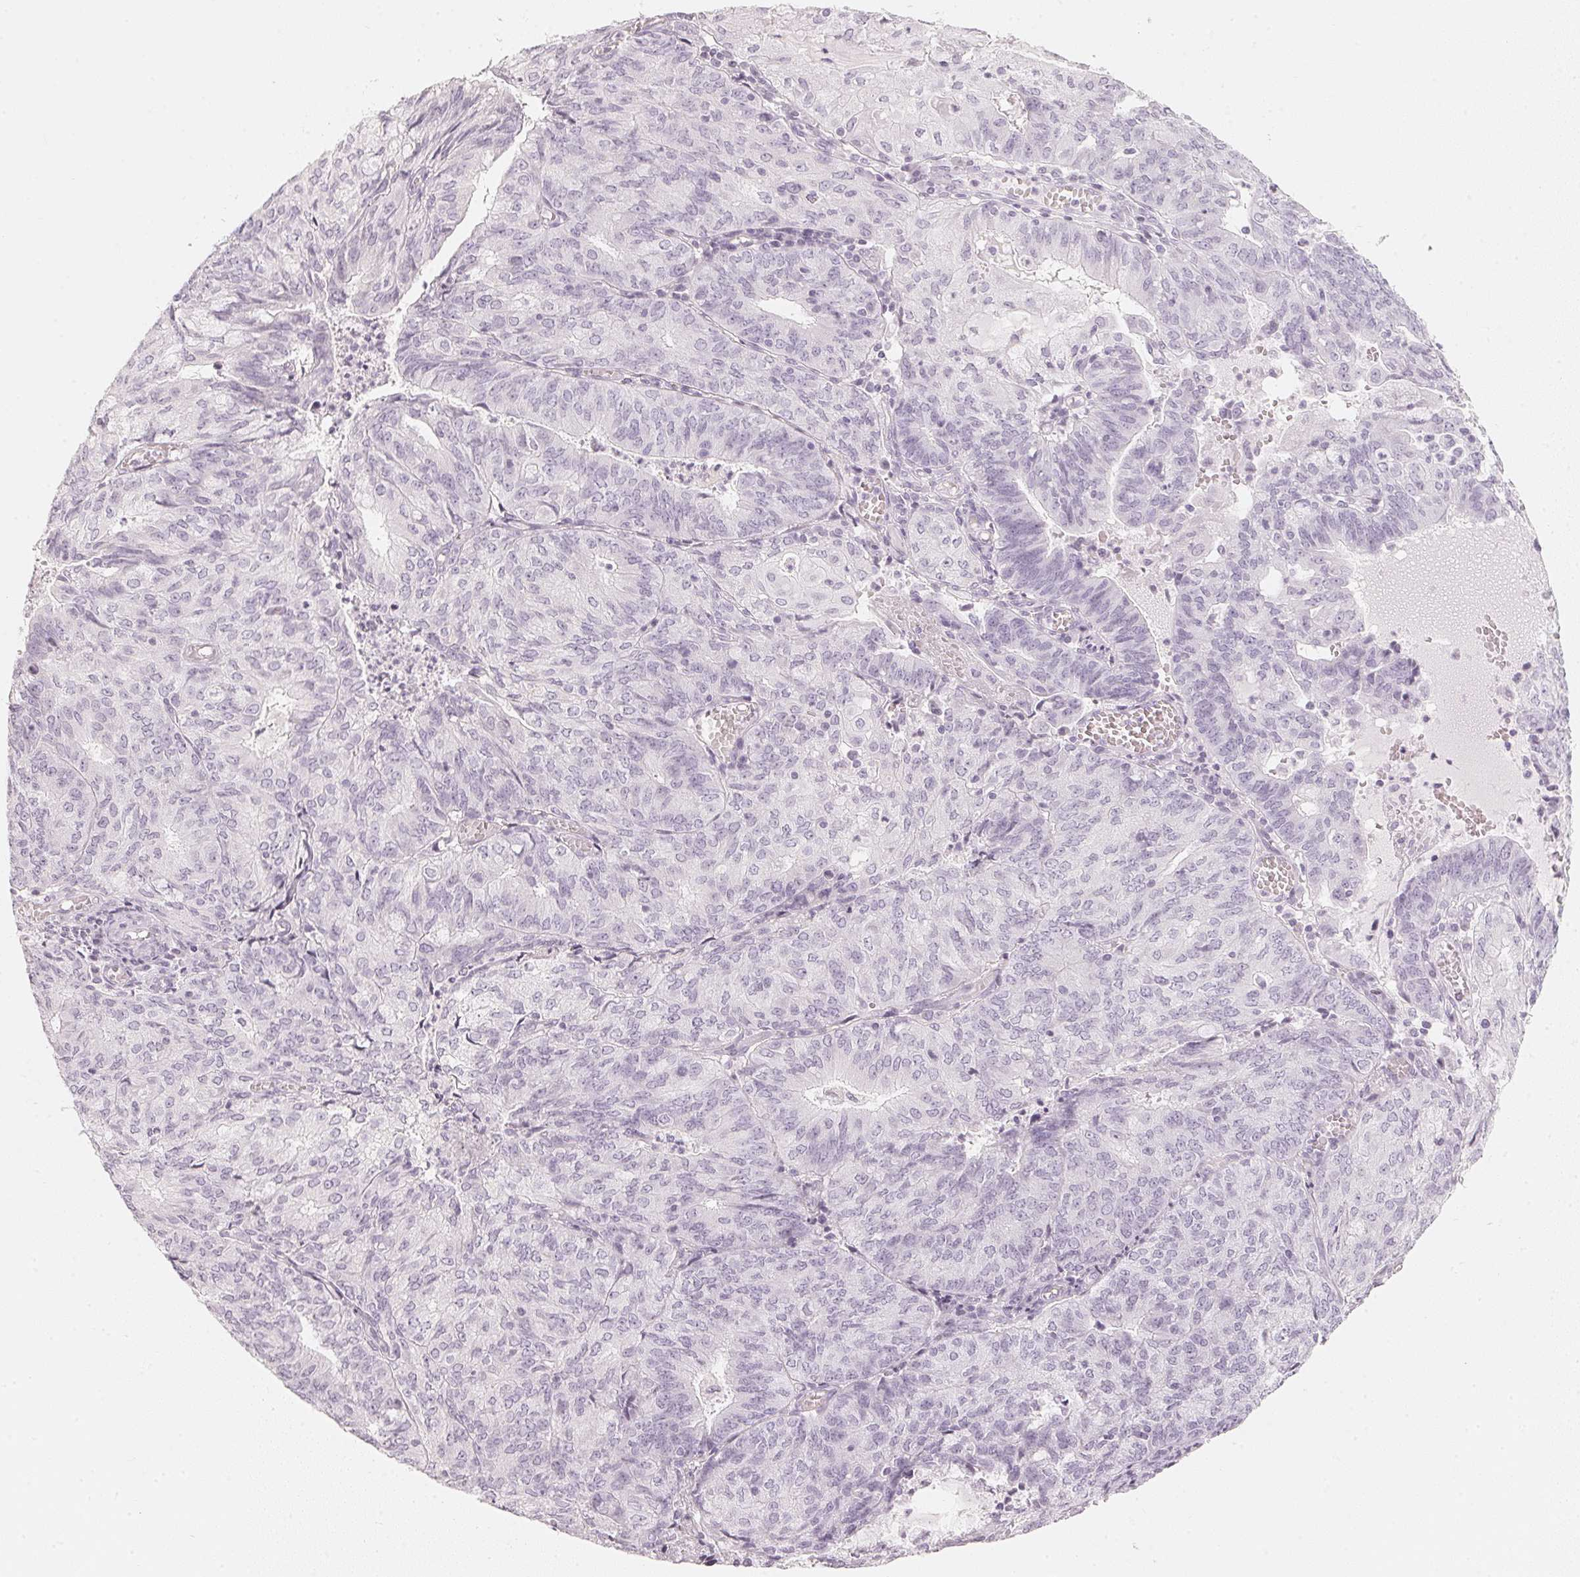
{"staining": {"intensity": "negative", "quantity": "none", "location": "none"}, "tissue": "endometrial cancer", "cell_type": "Tumor cells", "image_type": "cancer", "snomed": [{"axis": "morphology", "description": "Adenocarcinoma, NOS"}, {"axis": "topography", "description": "Endometrium"}], "caption": "Tumor cells show no significant staining in endometrial adenocarcinoma.", "gene": "SLC22A8", "patient": {"sex": "female", "age": 82}}